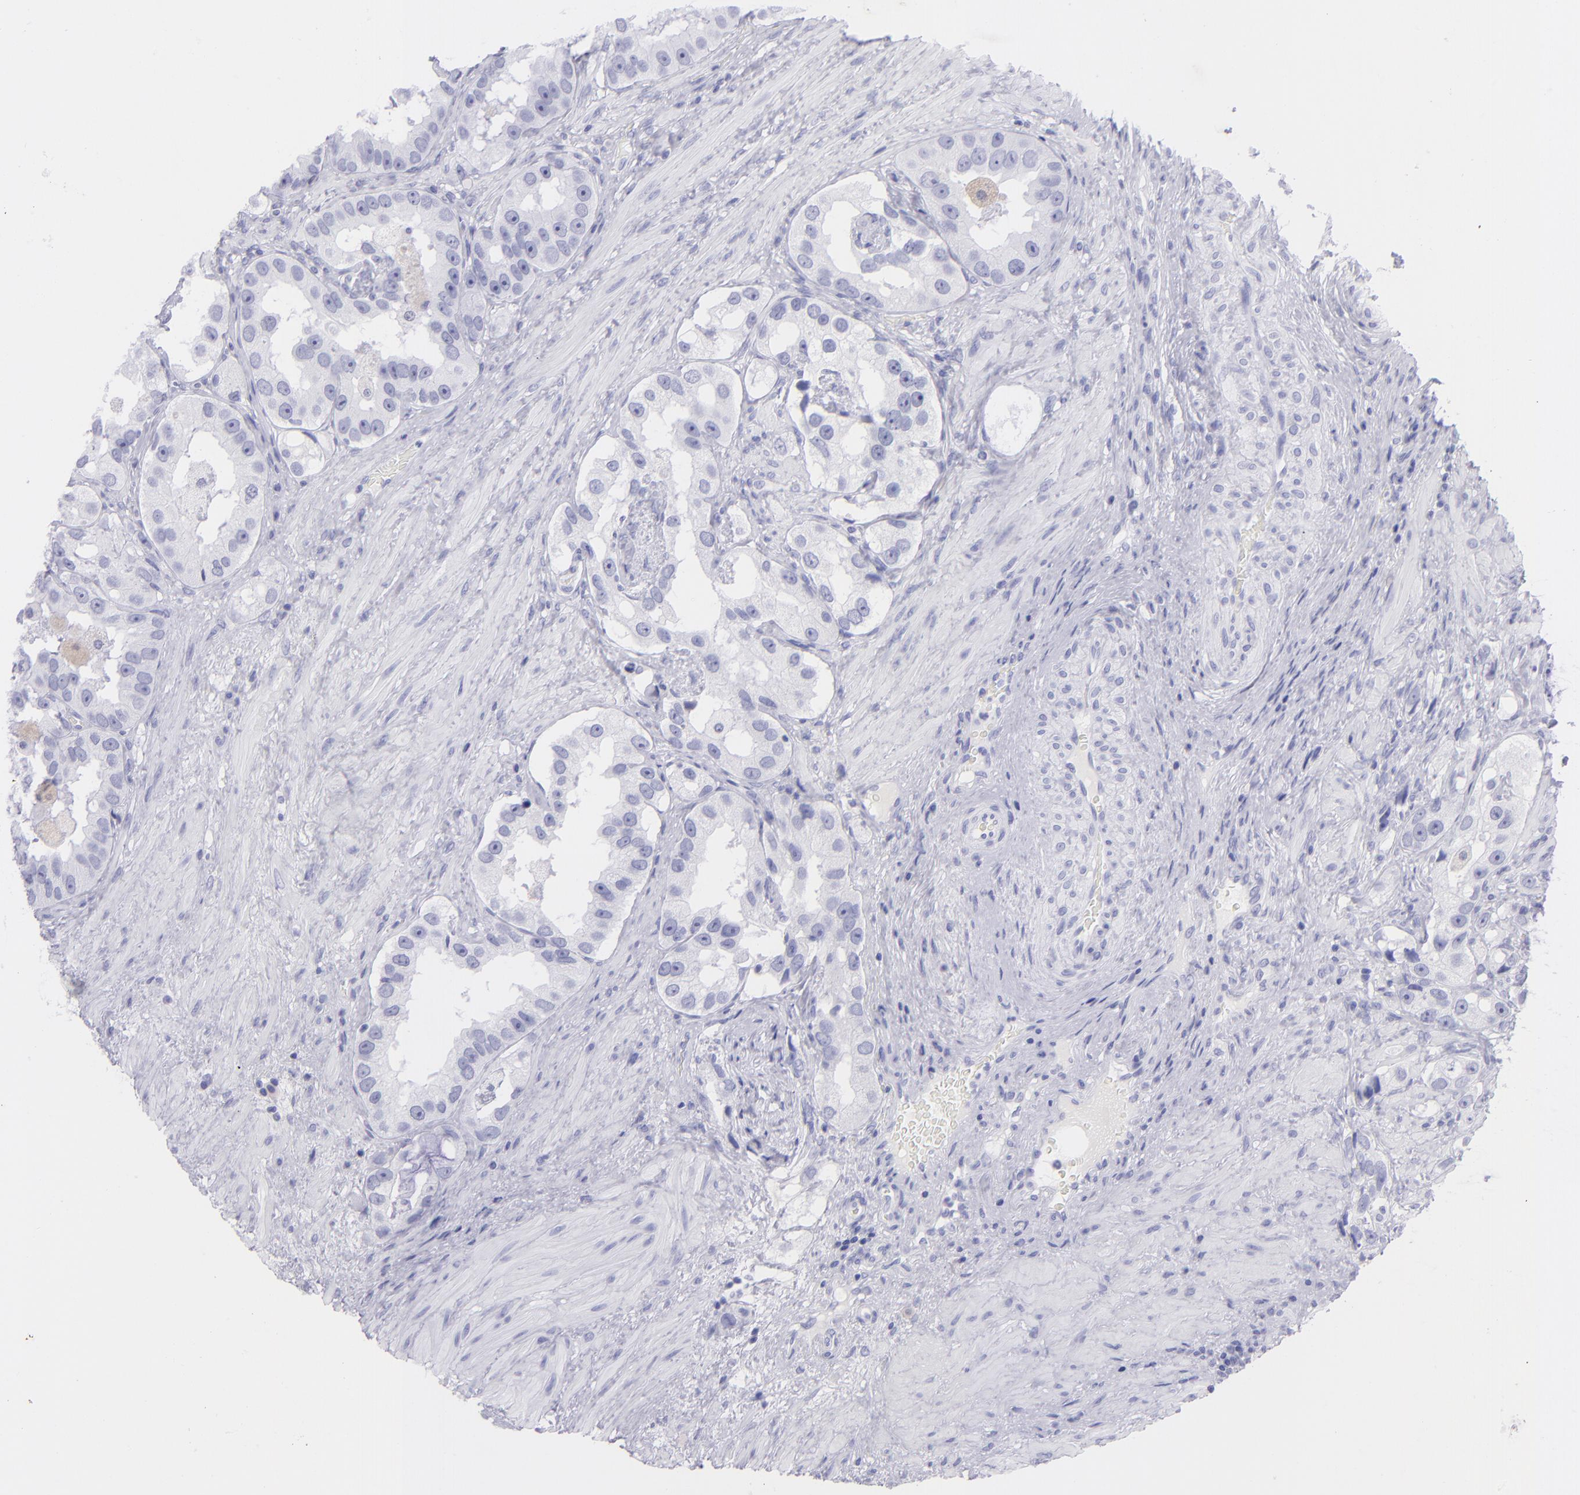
{"staining": {"intensity": "negative", "quantity": "none", "location": "none"}, "tissue": "prostate cancer", "cell_type": "Tumor cells", "image_type": "cancer", "snomed": [{"axis": "morphology", "description": "Adenocarcinoma, High grade"}, {"axis": "topography", "description": "Prostate"}], "caption": "There is no significant staining in tumor cells of high-grade adenocarcinoma (prostate).", "gene": "SLC1A2", "patient": {"sex": "male", "age": 63}}